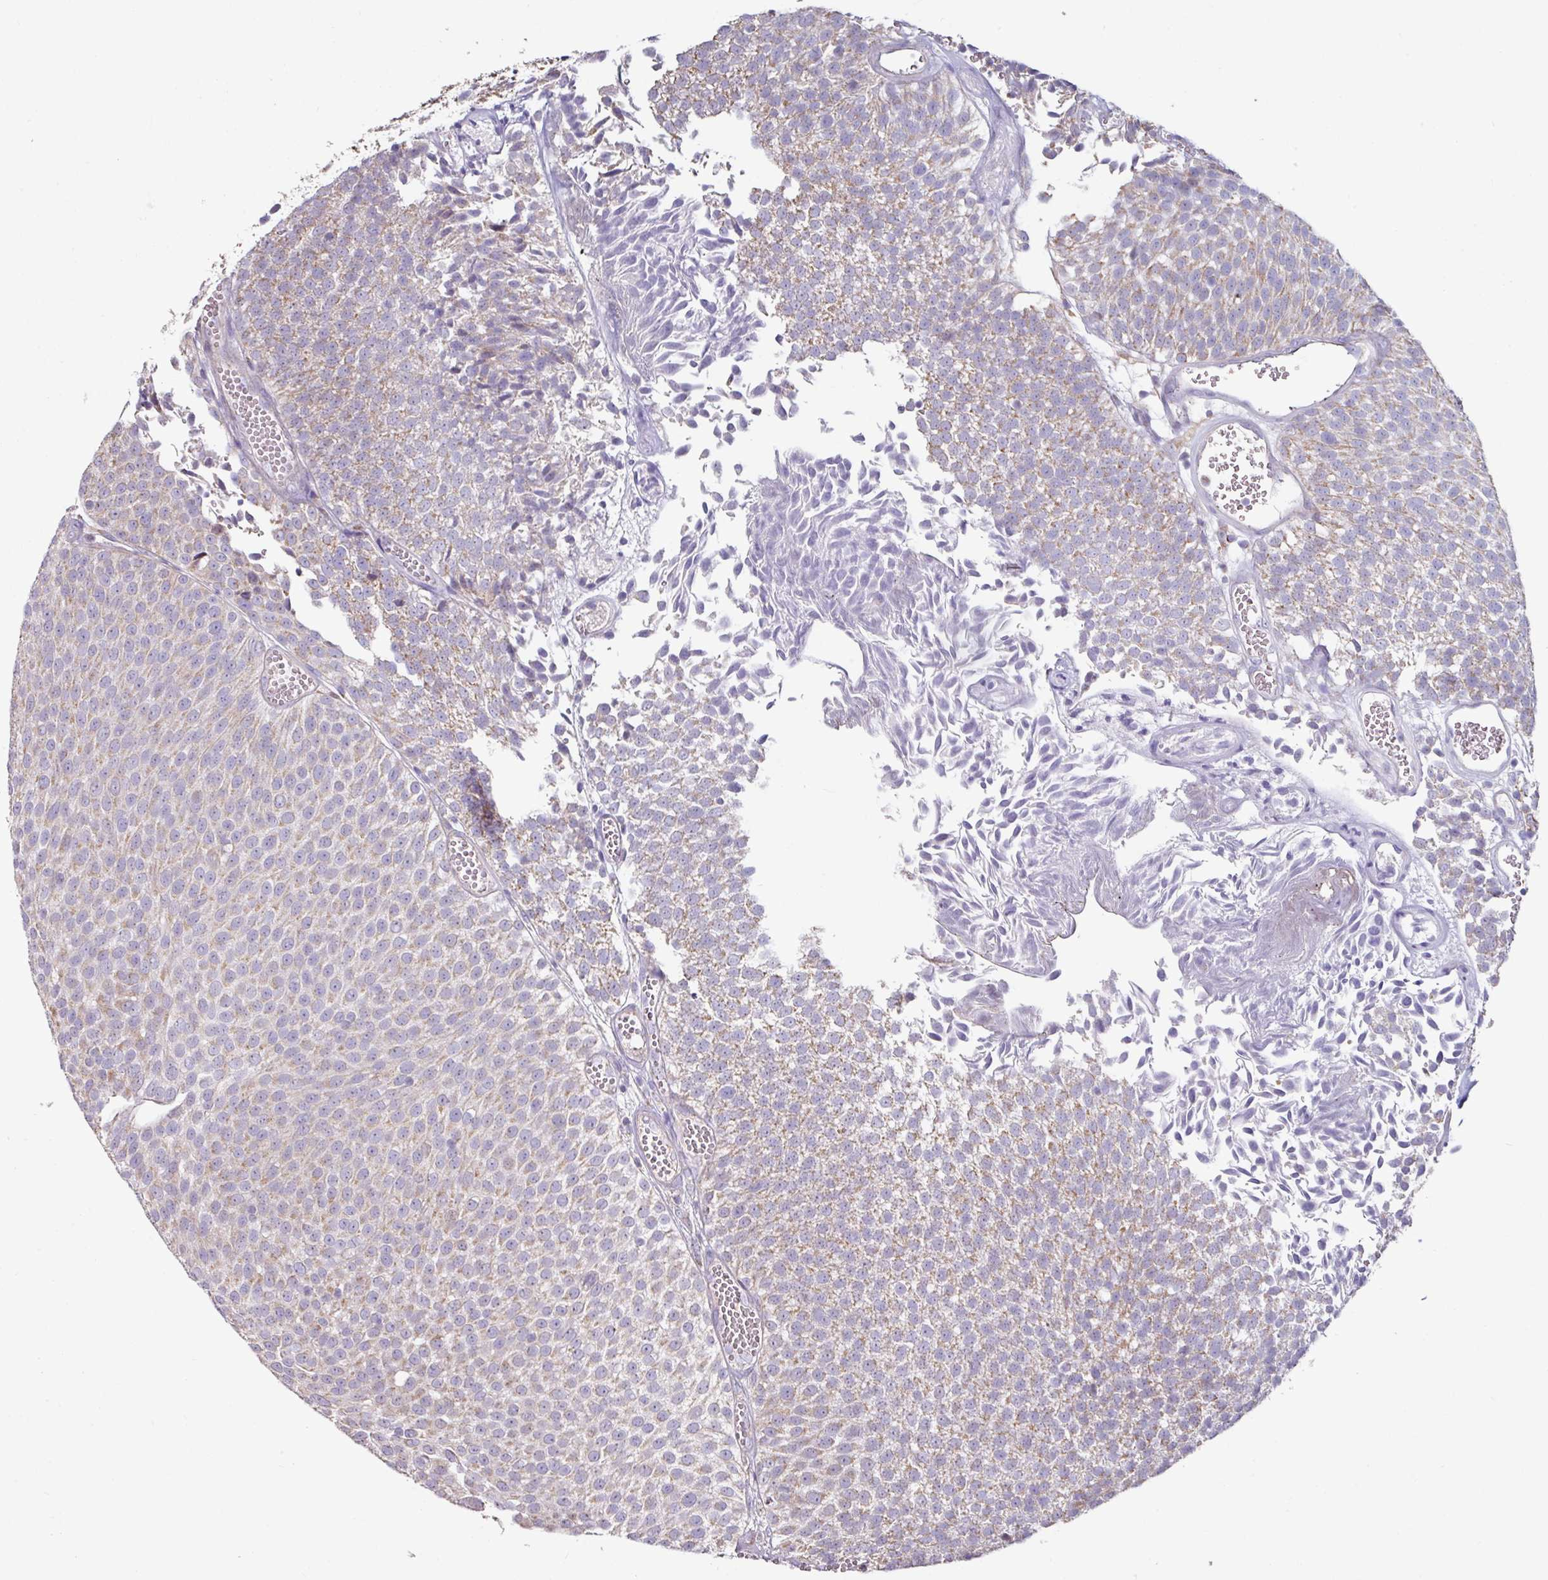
{"staining": {"intensity": "weak", "quantity": "25%-75%", "location": "cytoplasmic/membranous"}, "tissue": "urothelial cancer", "cell_type": "Tumor cells", "image_type": "cancer", "snomed": [{"axis": "morphology", "description": "Urothelial carcinoma, Low grade"}, {"axis": "topography", "description": "Urinary bladder"}], "caption": "Immunohistochemistry (IHC) (DAB (3,3'-diaminobenzidine)) staining of urothelial cancer demonstrates weak cytoplasmic/membranous protein staining in about 25%-75% of tumor cells.", "gene": "OR2D3", "patient": {"sex": "female", "age": 79}}